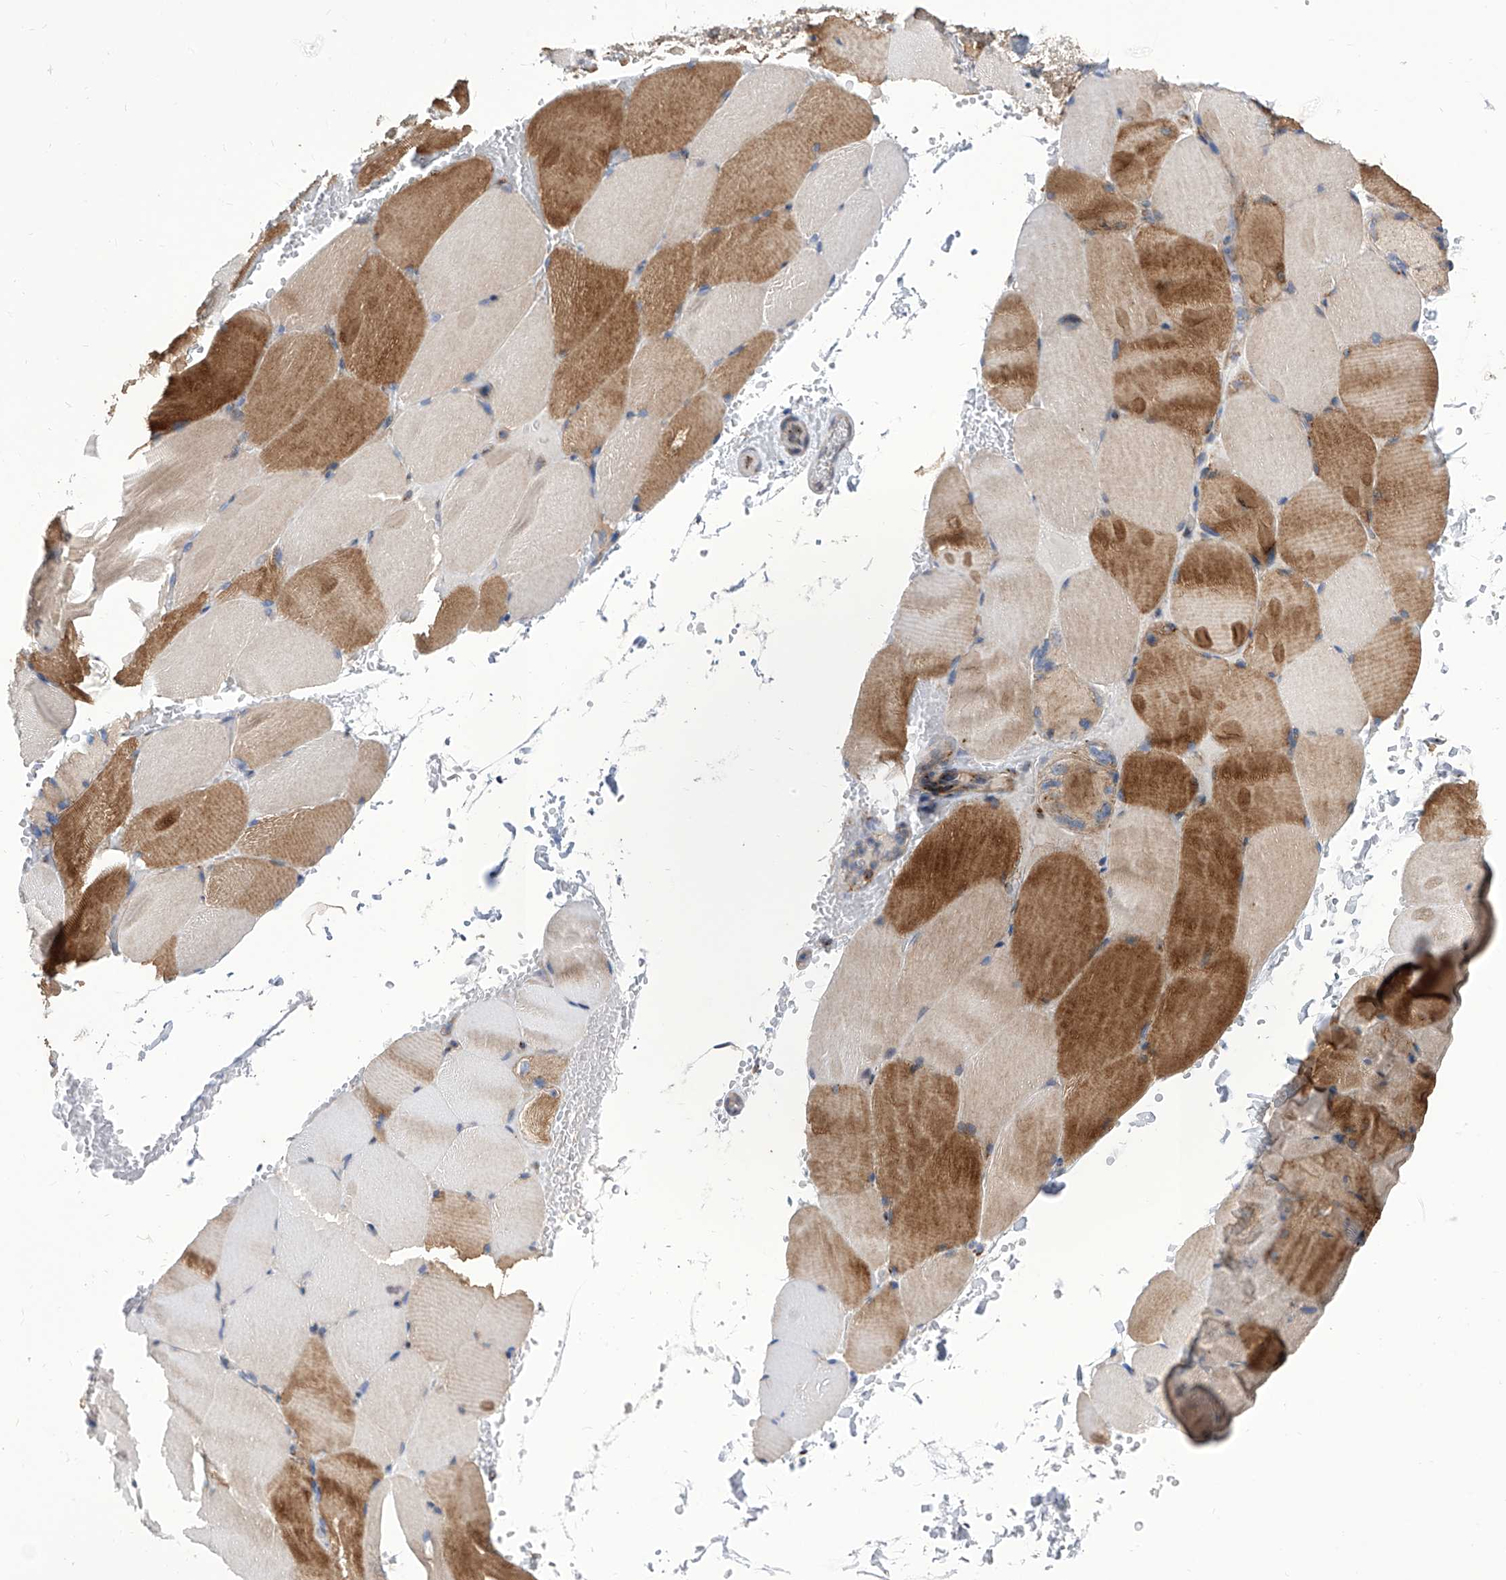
{"staining": {"intensity": "moderate", "quantity": "25%-75%", "location": "cytoplasmic/membranous"}, "tissue": "skeletal muscle", "cell_type": "Myocytes", "image_type": "normal", "snomed": [{"axis": "morphology", "description": "Normal tissue, NOS"}, {"axis": "topography", "description": "Skeletal muscle"}, {"axis": "topography", "description": "Parathyroid gland"}], "caption": "Skeletal muscle stained with a brown dye exhibits moderate cytoplasmic/membranous positive staining in about 25%-75% of myocytes.", "gene": "TJAP1", "patient": {"sex": "female", "age": 37}}